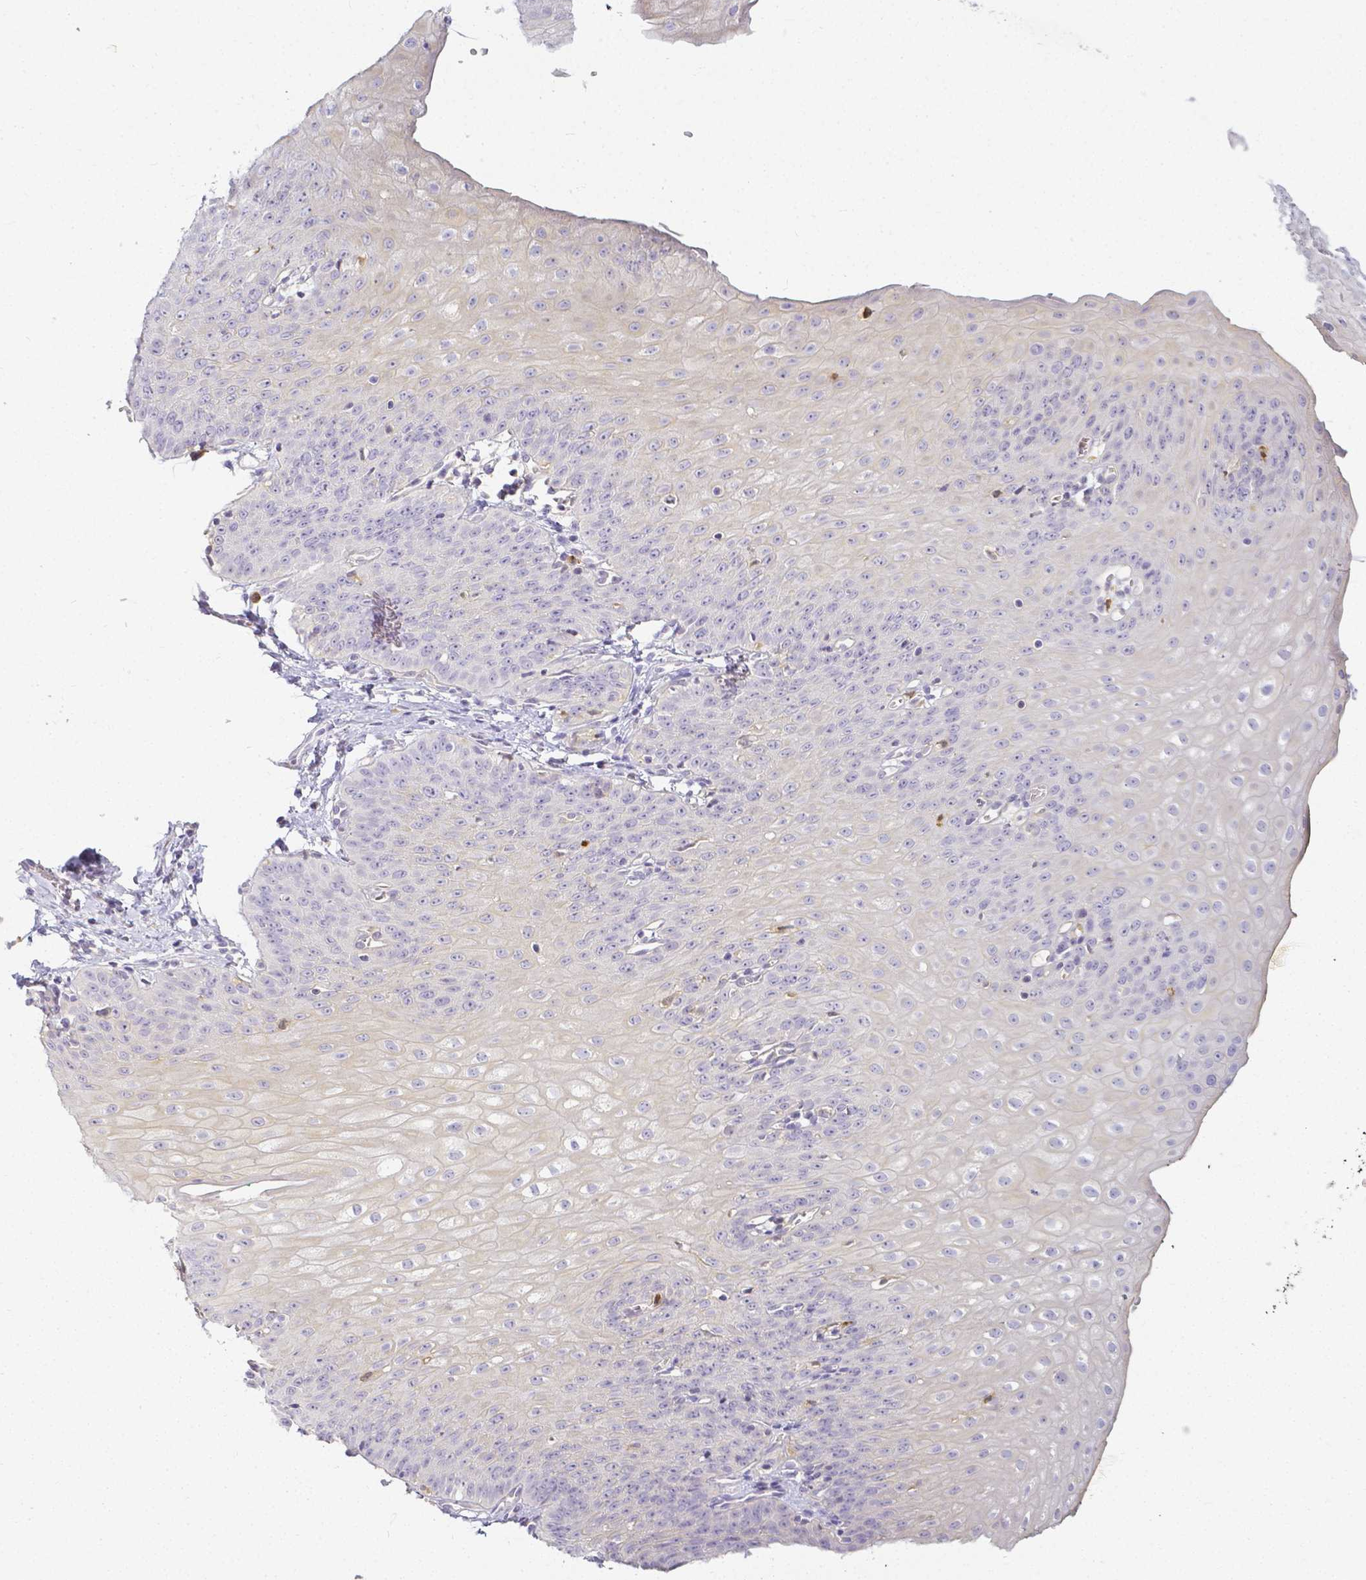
{"staining": {"intensity": "negative", "quantity": "none", "location": "none"}, "tissue": "esophagus", "cell_type": "Squamous epithelial cells", "image_type": "normal", "snomed": [{"axis": "morphology", "description": "Normal tissue, NOS"}, {"axis": "topography", "description": "Esophagus"}], "caption": "Squamous epithelial cells are negative for brown protein staining in benign esophagus. (Immunohistochemistry (ihc), brightfield microscopy, high magnification).", "gene": "KCNH1", "patient": {"sex": "male", "age": 71}}